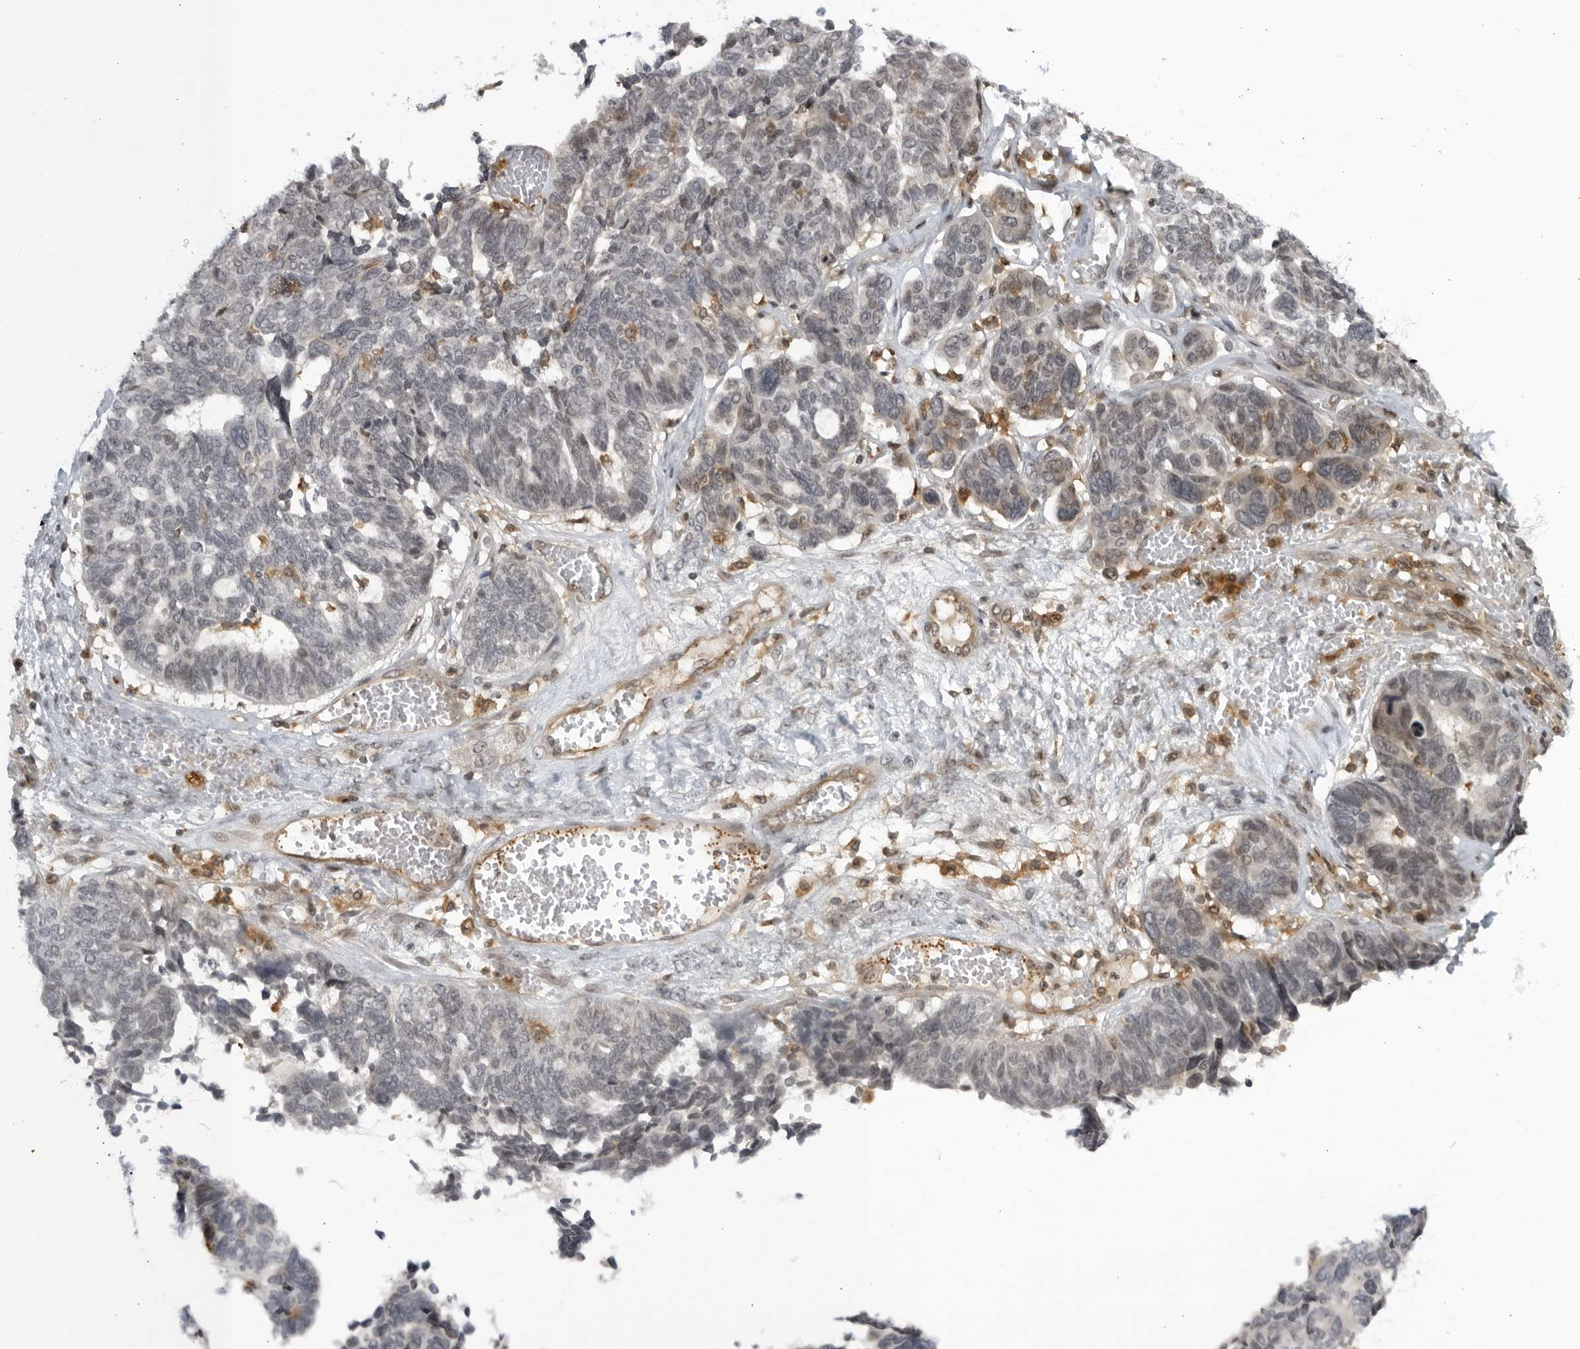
{"staining": {"intensity": "negative", "quantity": "none", "location": "none"}, "tissue": "ovarian cancer", "cell_type": "Tumor cells", "image_type": "cancer", "snomed": [{"axis": "morphology", "description": "Cystadenocarcinoma, serous, NOS"}, {"axis": "topography", "description": "Ovary"}], "caption": "Immunohistochemistry of ovarian cancer reveals no staining in tumor cells.", "gene": "DTL", "patient": {"sex": "female", "age": 79}}